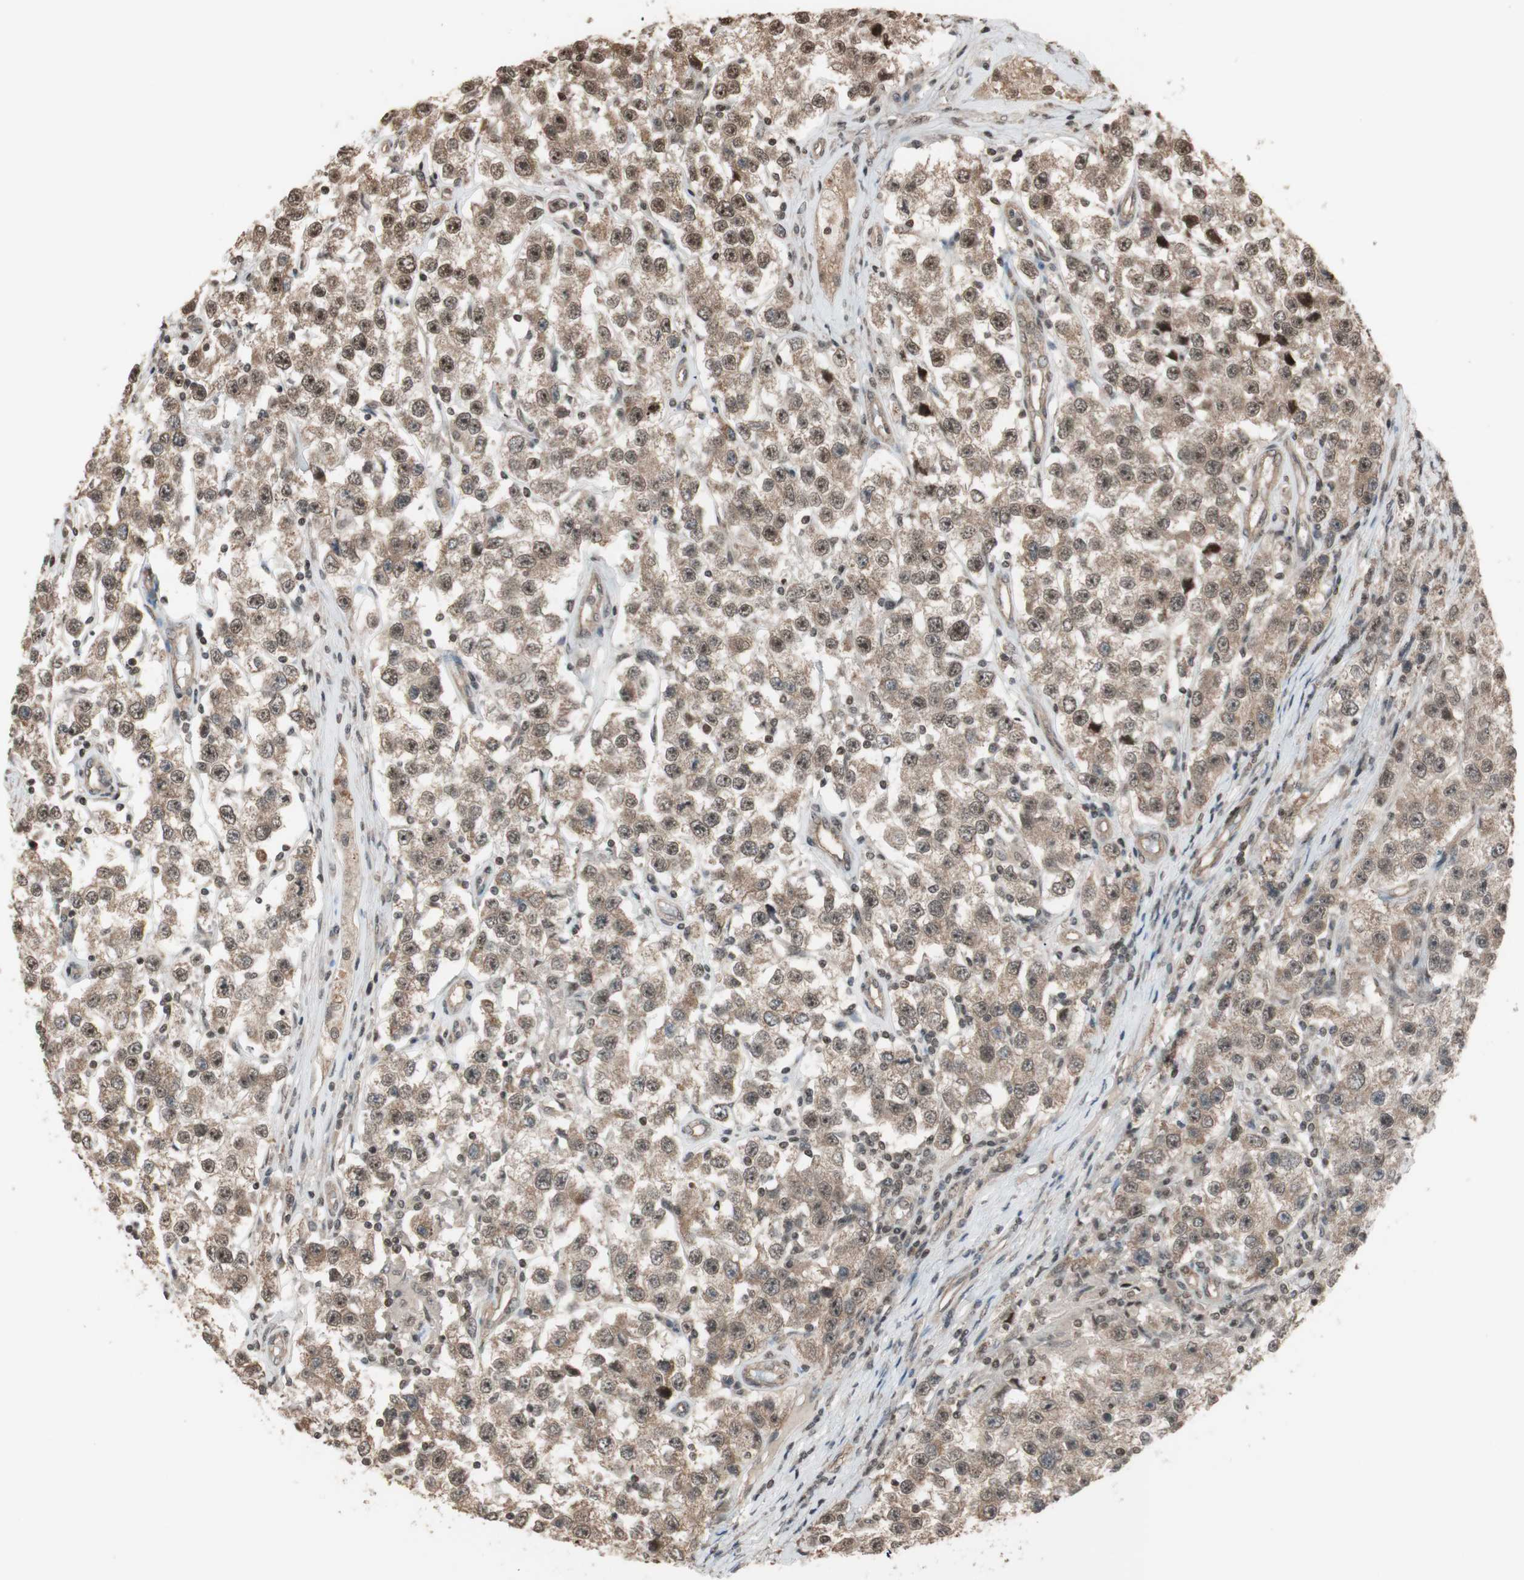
{"staining": {"intensity": "weak", "quantity": ">75%", "location": "cytoplasmic/membranous,nuclear"}, "tissue": "testis cancer", "cell_type": "Tumor cells", "image_type": "cancer", "snomed": [{"axis": "morphology", "description": "Seminoma, NOS"}, {"axis": "topography", "description": "Testis"}], "caption": "Immunohistochemical staining of testis cancer displays weak cytoplasmic/membranous and nuclear protein expression in approximately >75% of tumor cells.", "gene": "DRAP1", "patient": {"sex": "male", "age": 52}}